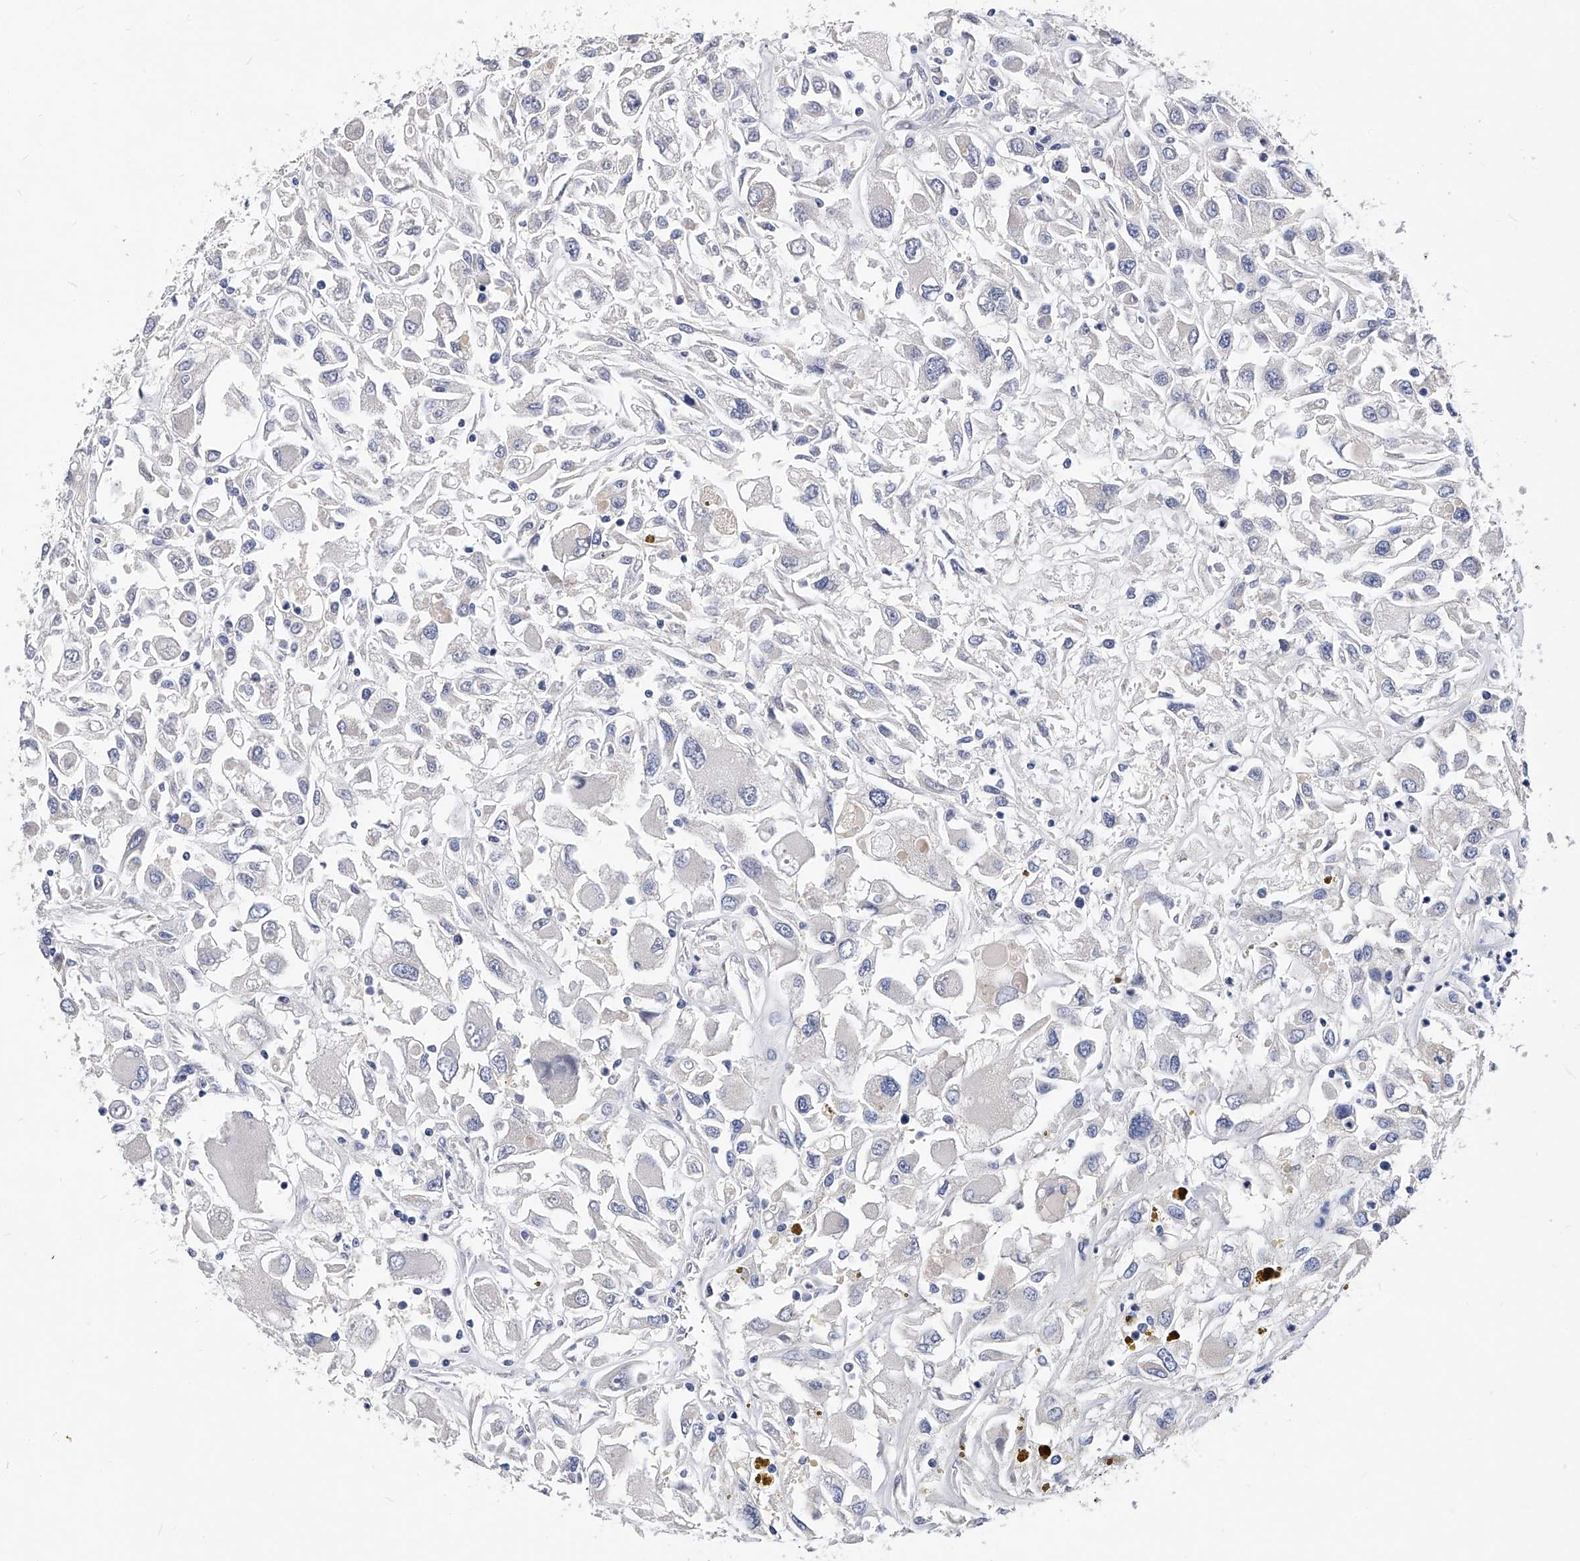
{"staining": {"intensity": "negative", "quantity": "none", "location": "none"}, "tissue": "renal cancer", "cell_type": "Tumor cells", "image_type": "cancer", "snomed": [{"axis": "morphology", "description": "Adenocarcinoma, NOS"}, {"axis": "topography", "description": "Kidney"}], "caption": "DAB (3,3'-diaminobenzidine) immunohistochemical staining of human renal cancer (adenocarcinoma) demonstrates no significant expression in tumor cells. Nuclei are stained in blue.", "gene": "ZNF529", "patient": {"sex": "female", "age": 52}}